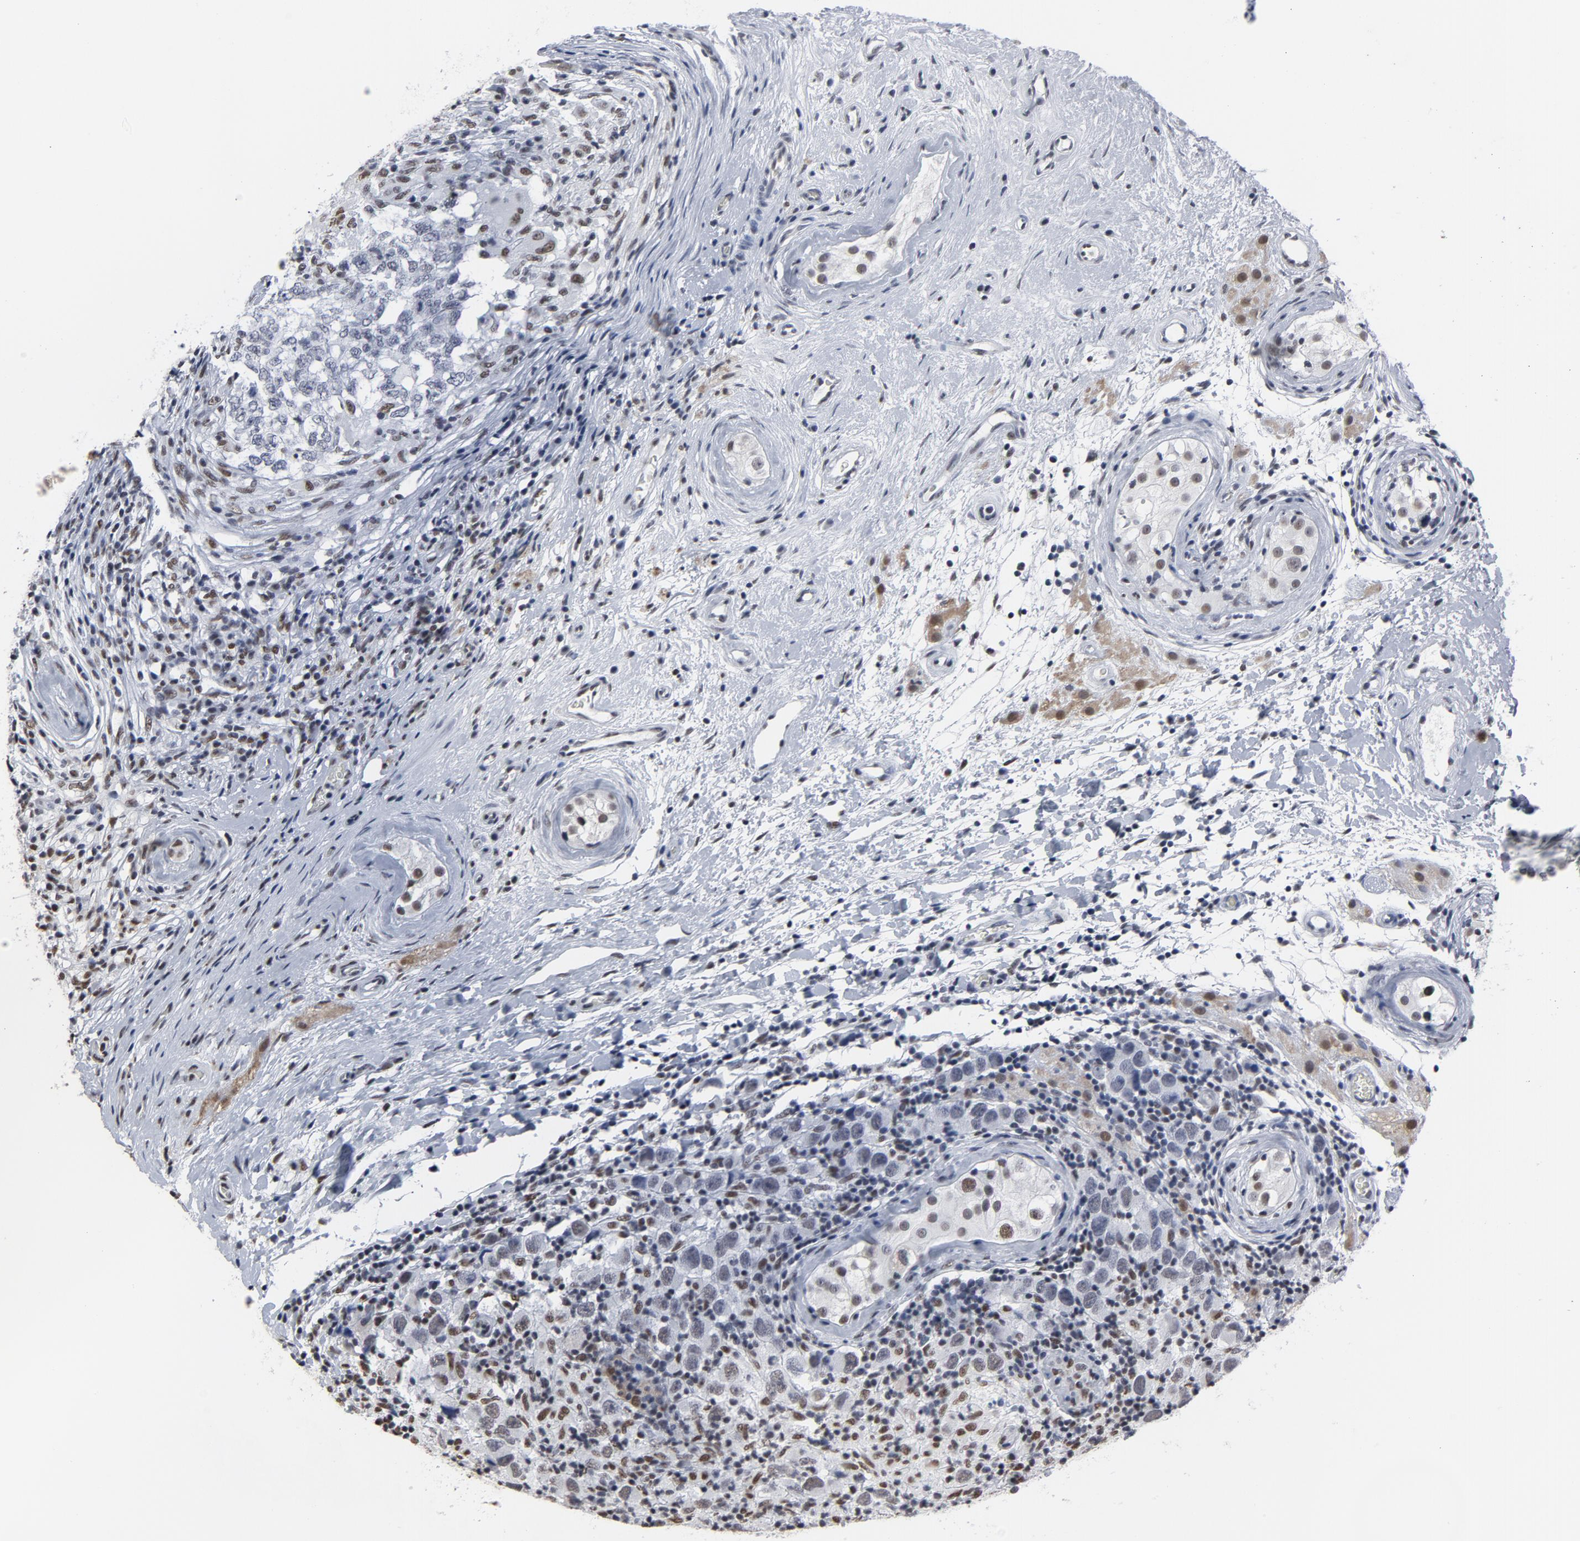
{"staining": {"intensity": "moderate", "quantity": "25%-75%", "location": "nuclear"}, "tissue": "testis cancer", "cell_type": "Tumor cells", "image_type": "cancer", "snomed": [{"axis": "morphology", "description": "Carcinoma, Embryonal, NOS"}, {"axis": "topography", "description": "Testis"}], "caption": "Protein expression analysis of testis cancer (embryonal carcinoma) demonstrates moderate nuclear staining in about 25%-75% of tumor cells. (DAB IHC, brown staining for protein, blue staining for nuclei).", "gene": "MRE11", "patient": {"sex": "male", "age": 21}}